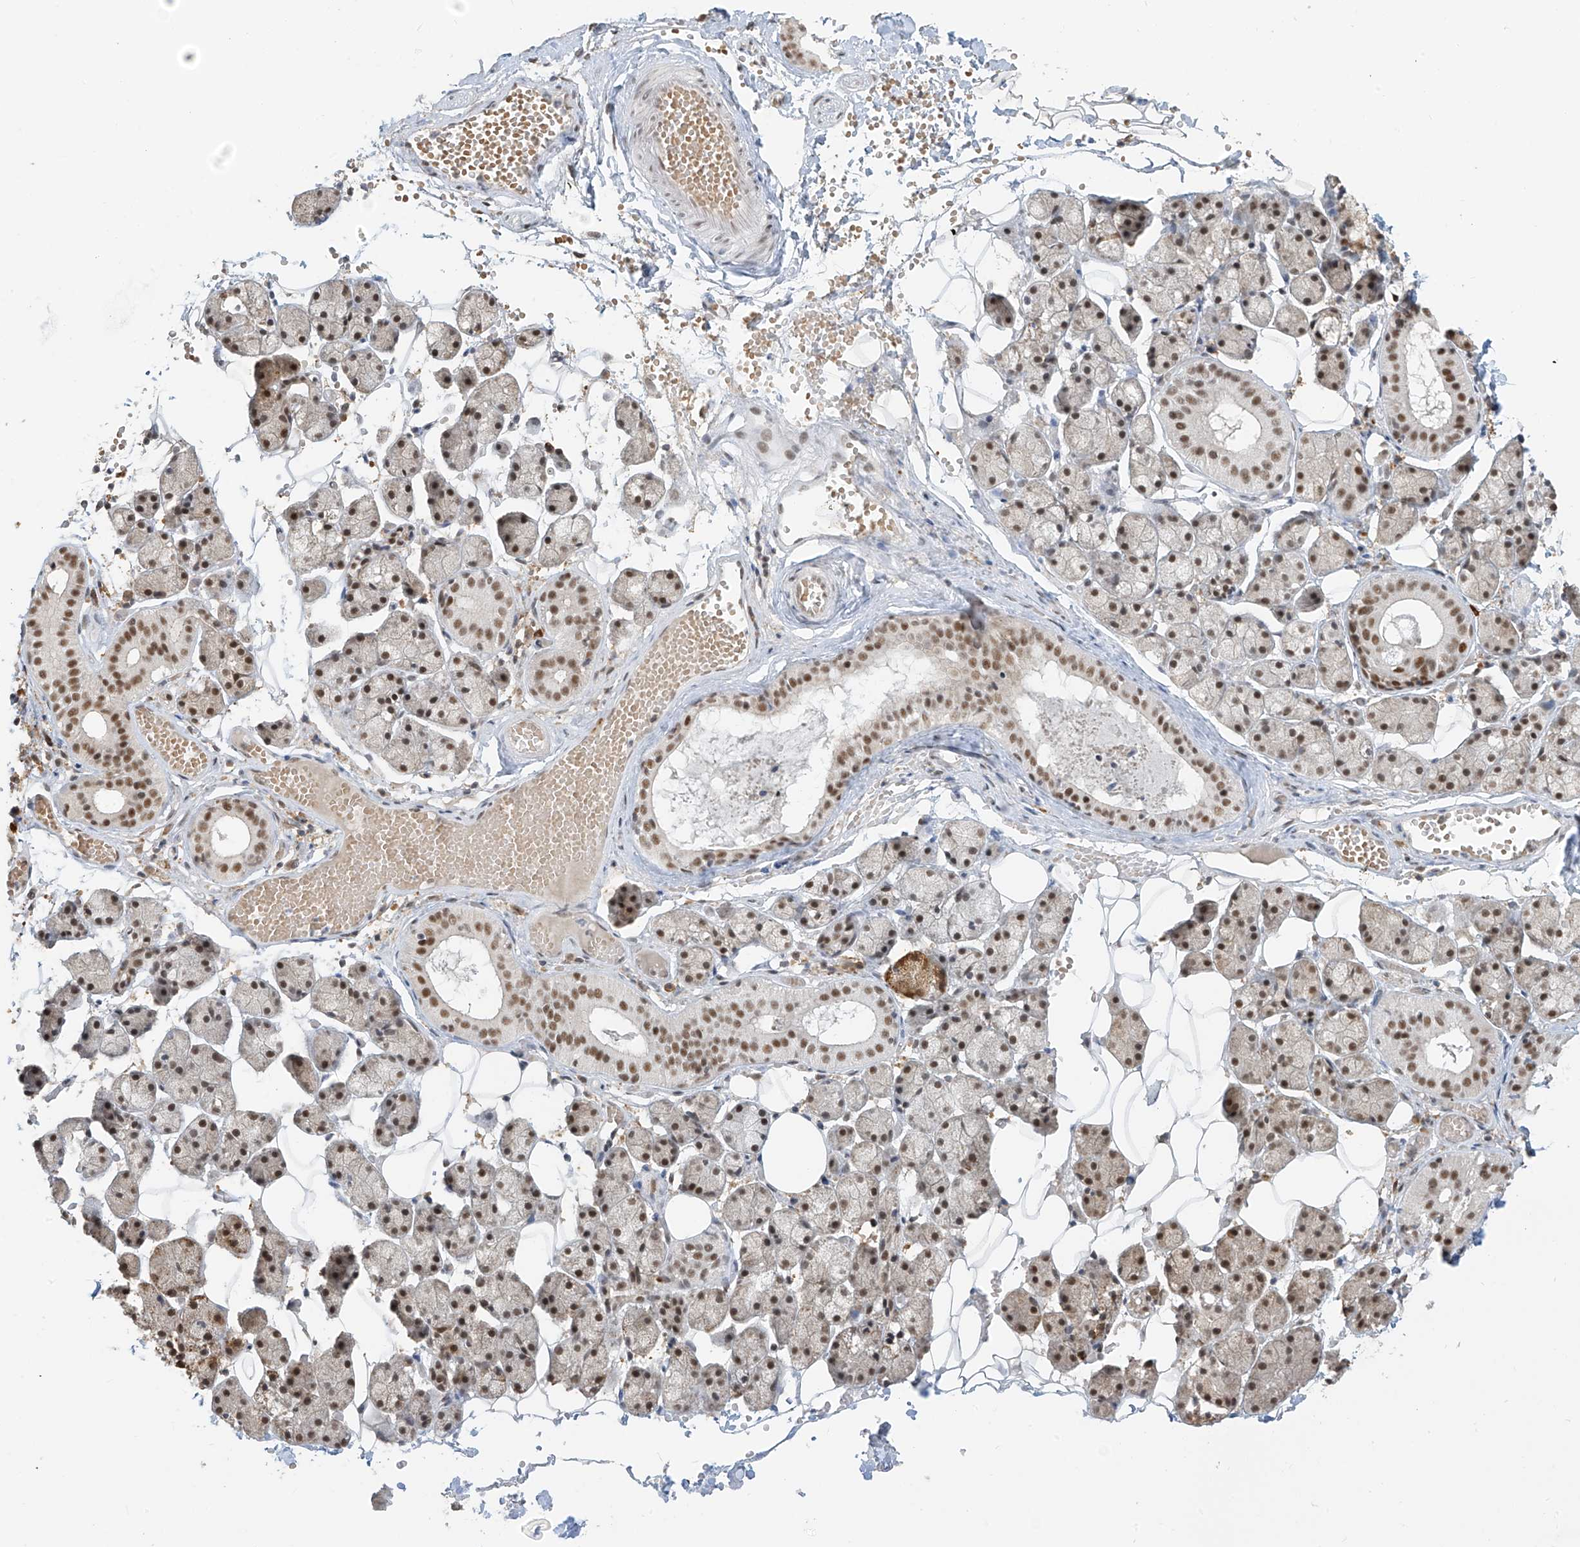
{"staining": {"intensity": "moderate", "quantity": ">75%", "location": "nuclear"}, "tissue": "salivary gland", "cell_type": "Glandular cells", "image_type": "normal", "snomed": [{"axis": "morphology", "description": "Normal tissue, NOS"}, {"axis": "topography", "description": "Salivary gland"}], "caption": "This is a histology image of IHC staining of unremarkable salivary gland, which shows moderate staining in the nuclear of glandular cells.", "gene": "ZMYM2", "patient": {"sex": "female", "age": 33}}